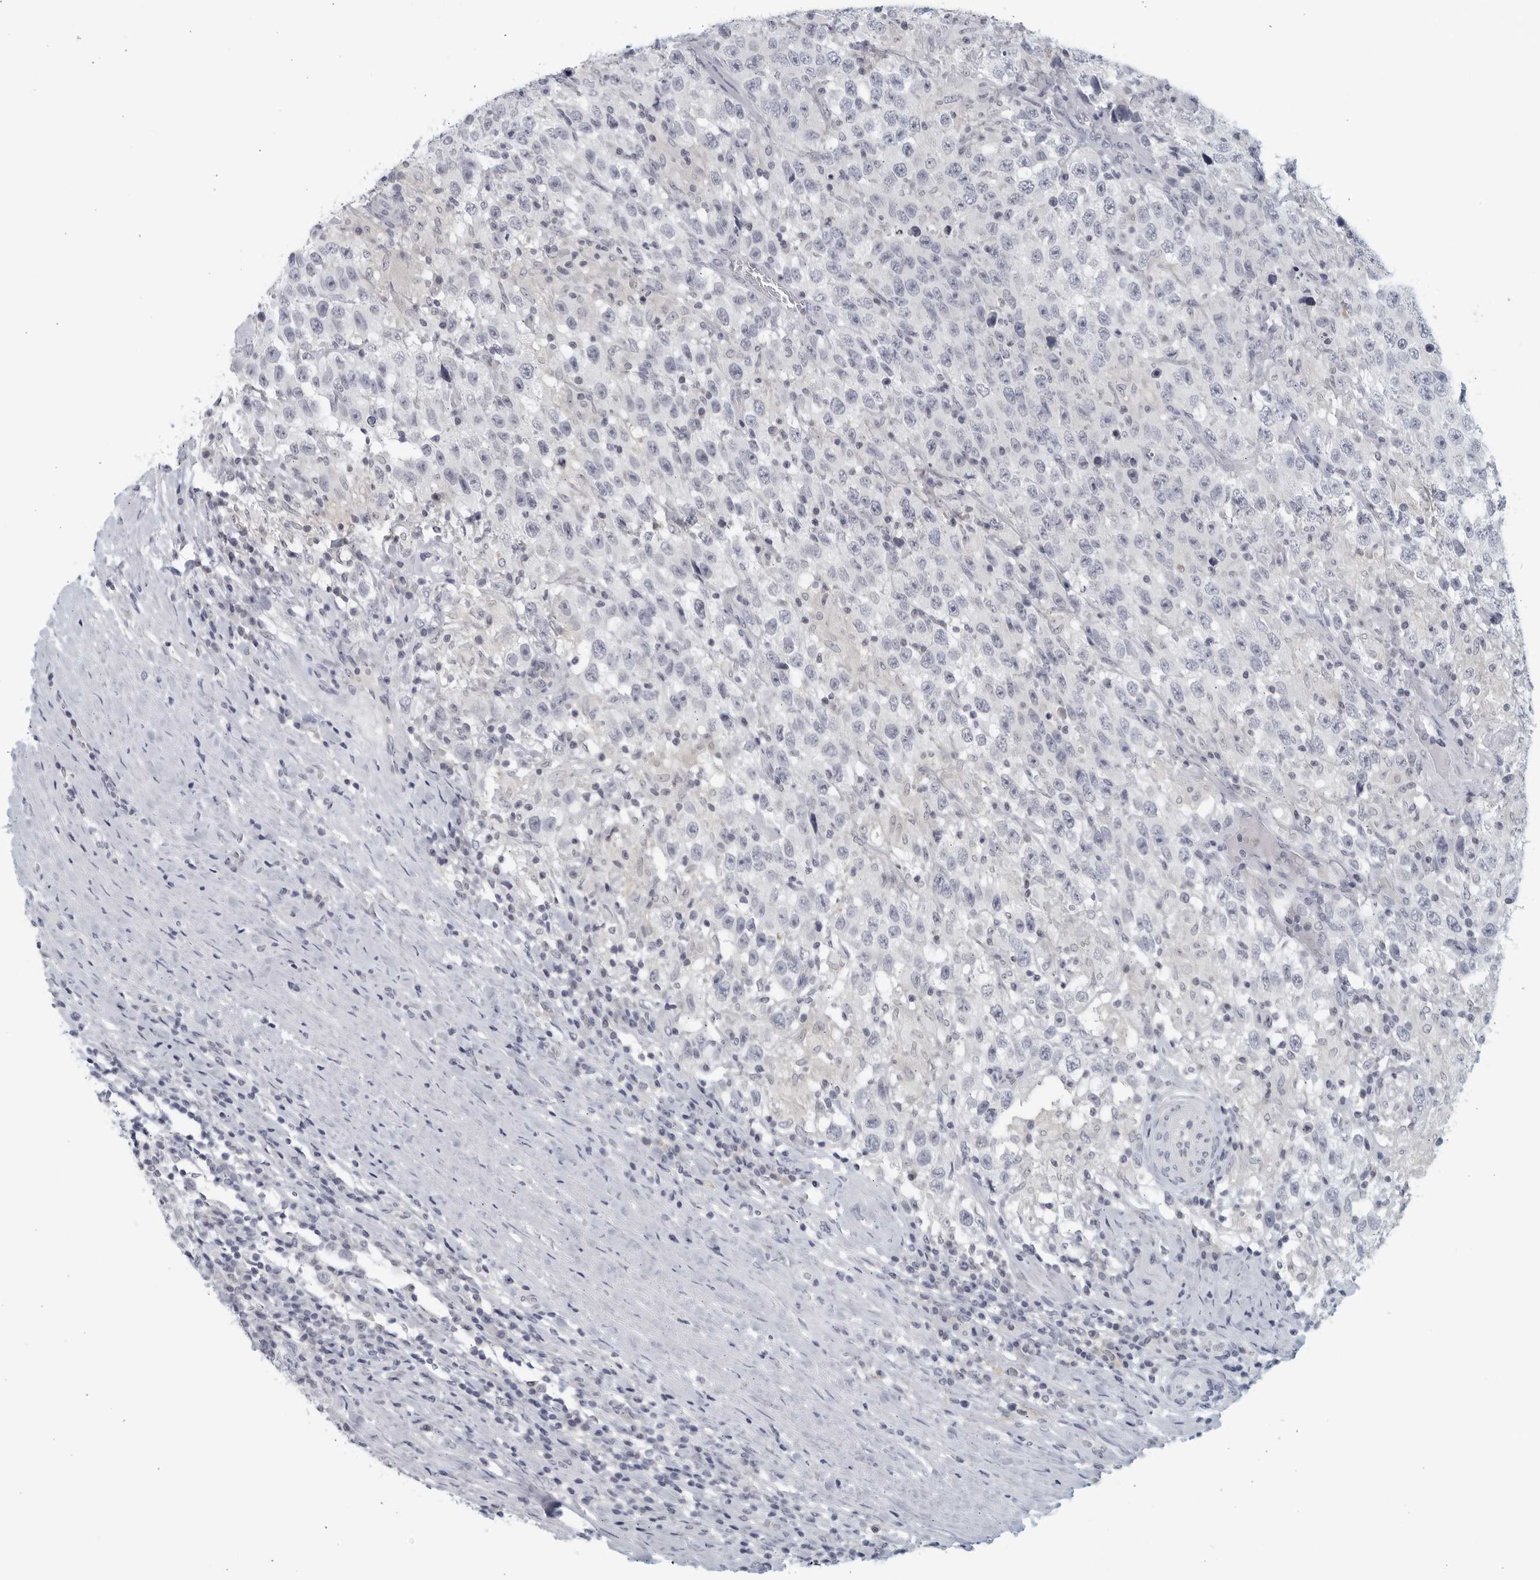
{"staining": {"intensity": "negative", "quantity": "none", "location": "none"}, "tissue": "testis cancer", "cell_type": "Tumor cells", "image_type": "cancer", "snomed": [{"axis": "morphology", "description": "Seminoma, NOS"}, {"axis": "topography", "description": "Testis"}], "caption": "Immunohistochemical staining of testis seminoma shows no significant positivity in tumor cells.", "gene": "MATN1", "patient": {"sex": "male", "age": 41}}